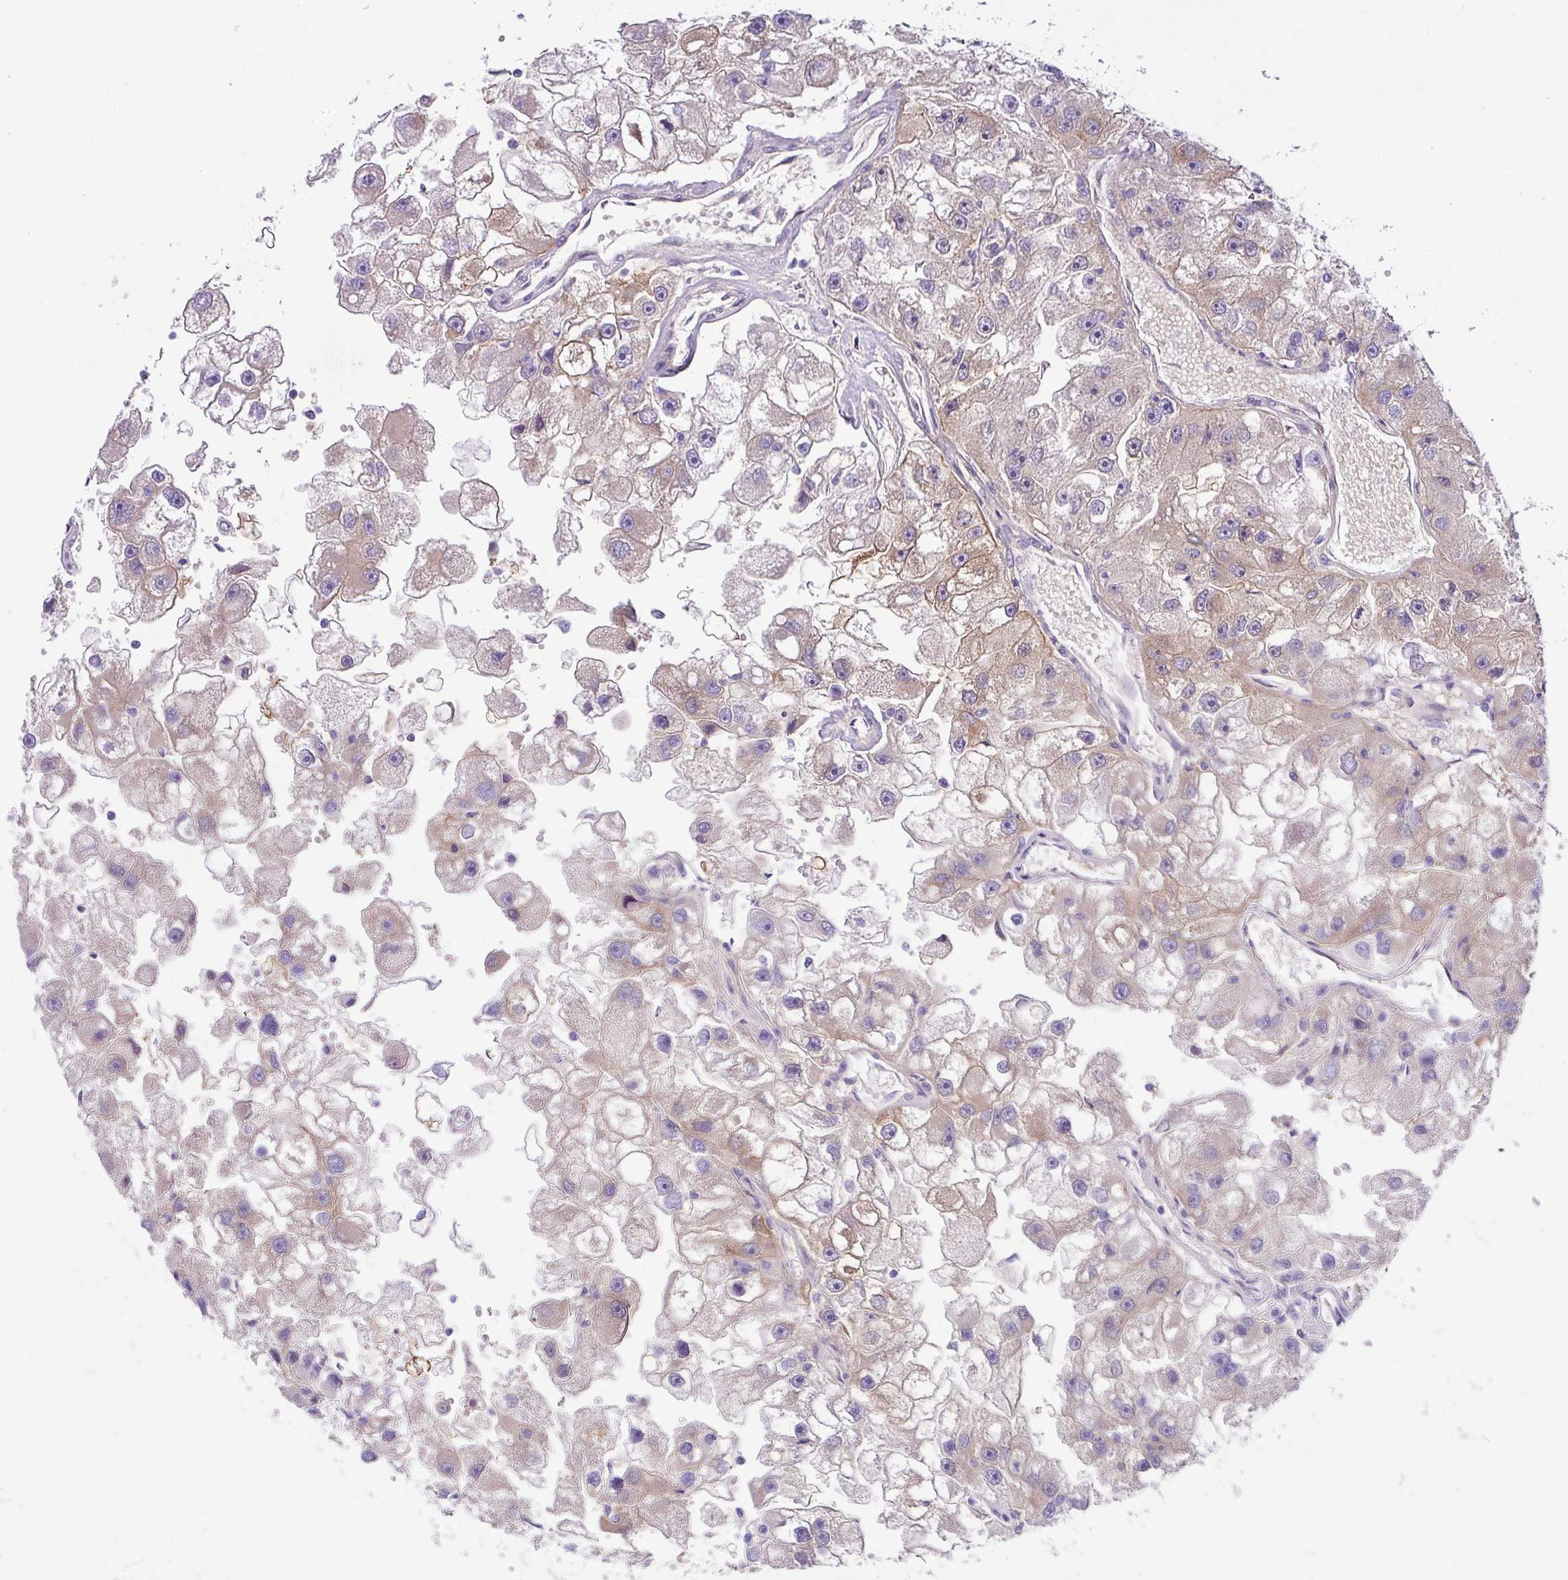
{"staining": {"intensity": "weak", "quantity": "25%-75%", "location": "cytoplasmic/membranous"}, "tissue": "renal cancer", "cell_type": "Tumor cells", "image_type": "cancer", "snomed": [{"axis": "morphology", "description": "Adenocarcinoma, NOS"}, {"axis": "topography", "description": "Kidney"}], "caption": "Brown immunohistochemical staining in adenocarcinoma (renal) reveals weak cytoplasmic/membranous expression in about 25%-75% of tumor cells.", "gene": "DNAL1", "patient": {"sex": "male", "age": 63}}